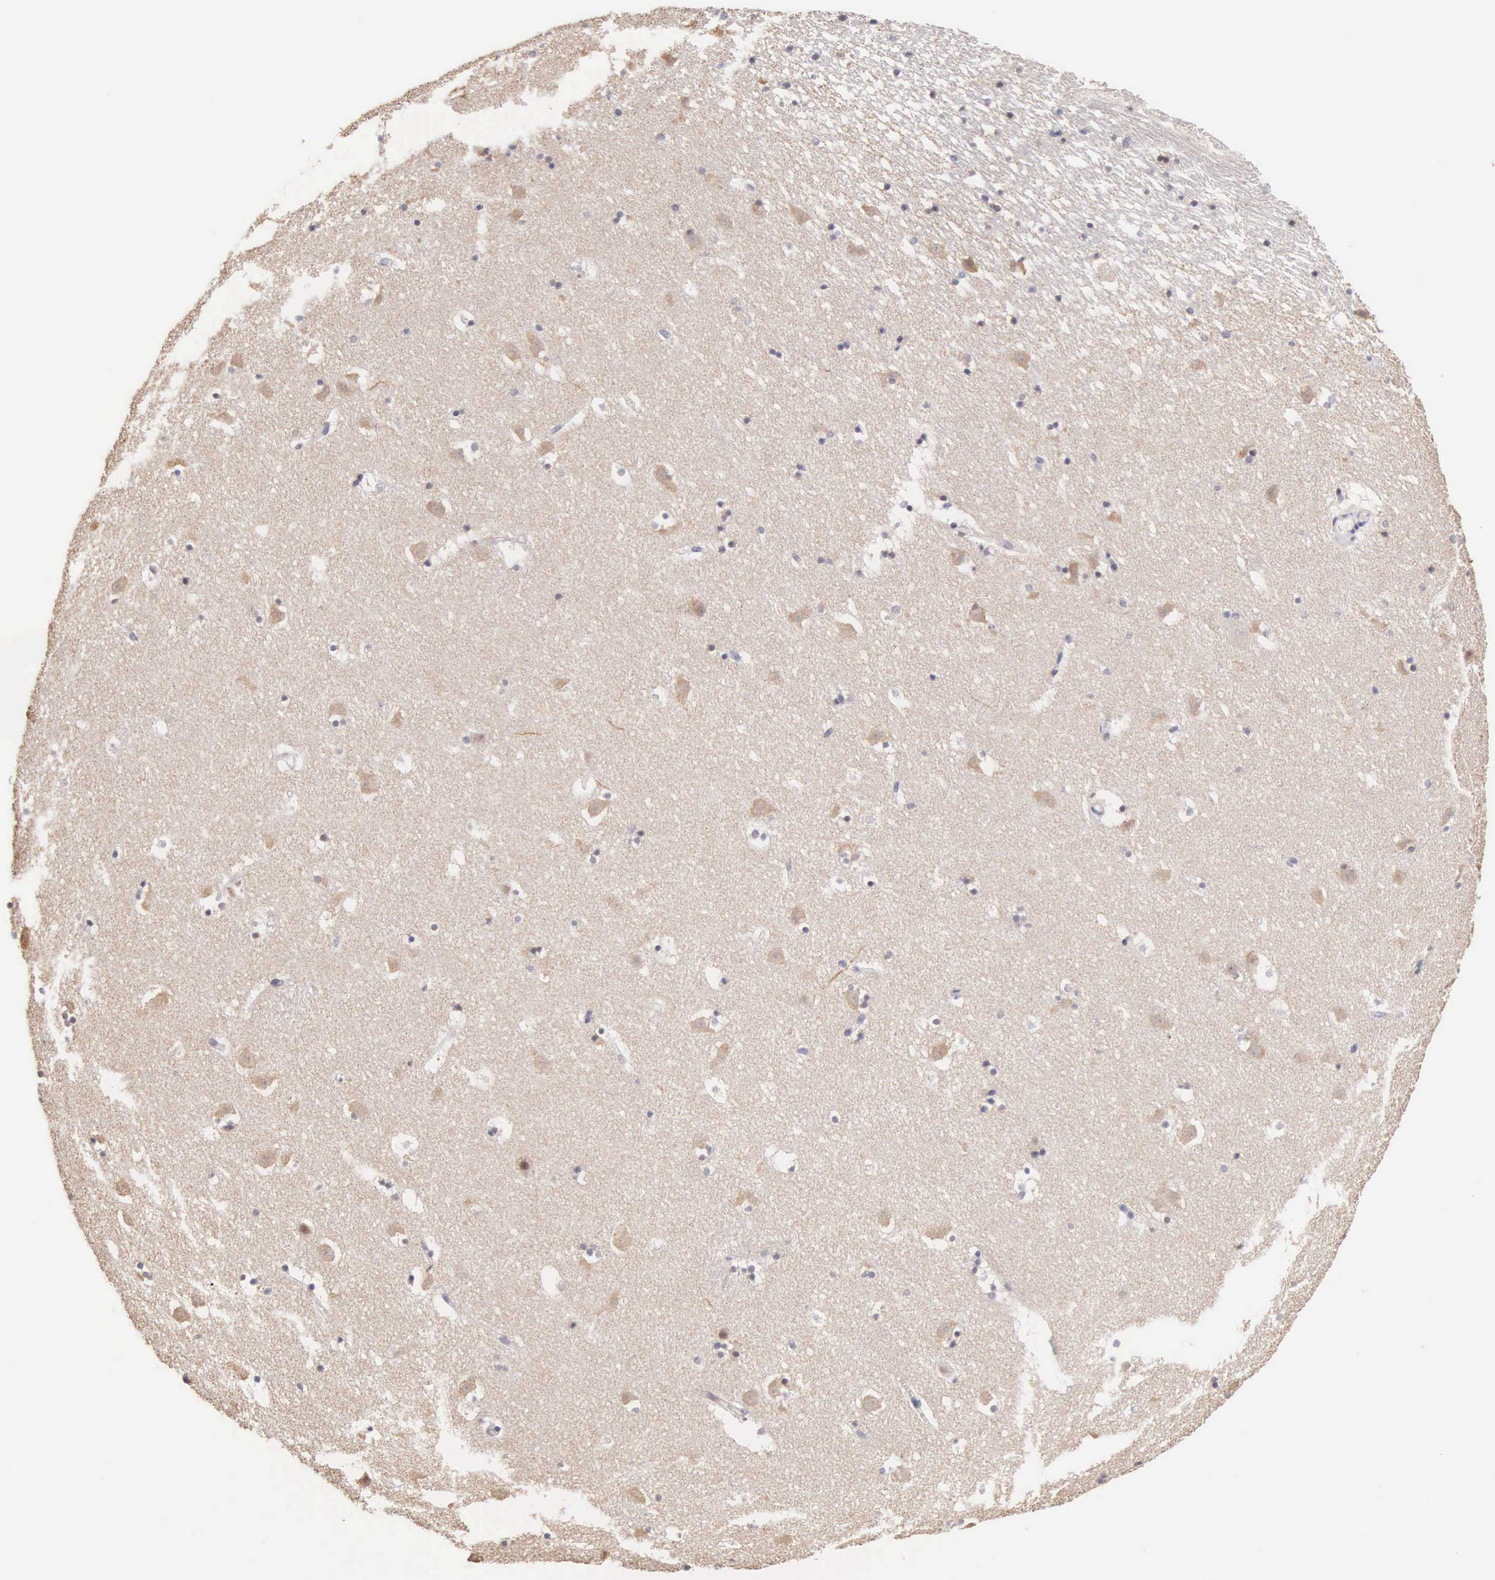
{"staining": {"intensity": "weak", "quantity": "25%-75%", "location": "cytoplasmic/membranous"}, "tissue": "caudate", "cell_type": "Glial cells", "image_type": "normal", "snomed": [{"axis": "morphology", "description": "Normal tissue, NOS"}, {"axis": "topography", "description": "Lateral ventricle wall"}], "caption": "Weak cytoplasmic/membranous staining is identified in about 25%-75% of glial cells in normal caudate.", "gene": "HMGXB4", "patient": {"sex": "male", "age": 45}}